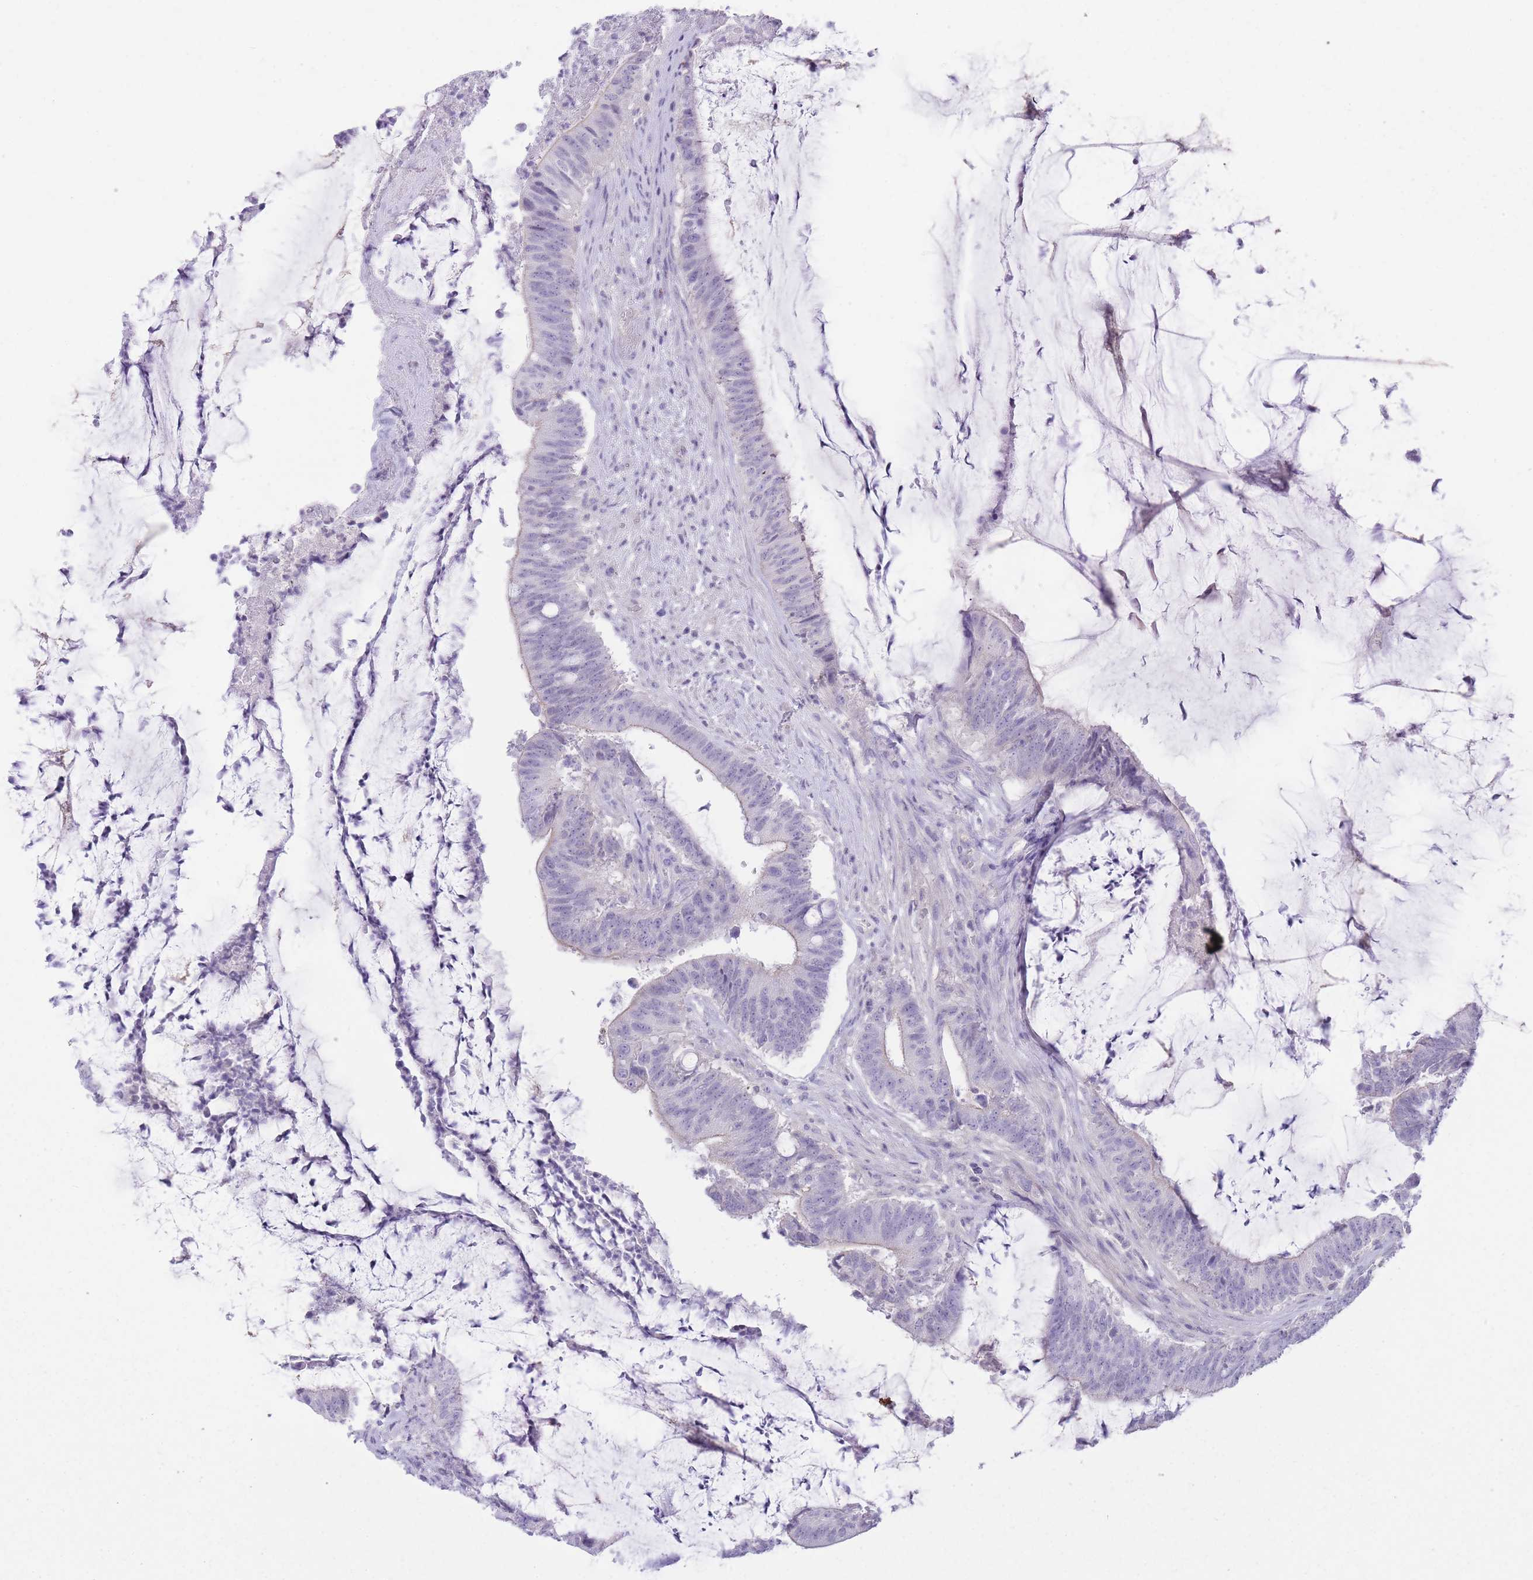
{"staining": {"intensity": "negative", "quantity": "none", "location": "none"}, "tissue": "colorectal cancer", "cell_type": "Tumor cells", "image_type": "cancer", "snomed": [{"axis": "morphology", "description": "Adenocarcinoma, NOS"}, {"axis": "topography", "description": "Colon"}], "caption": "Photomicrograph shows no significant protein expression in tumor cells of colorectal cancer.", "gene": "OR11H12", "patient": {"sex": "female", "age": 43}}